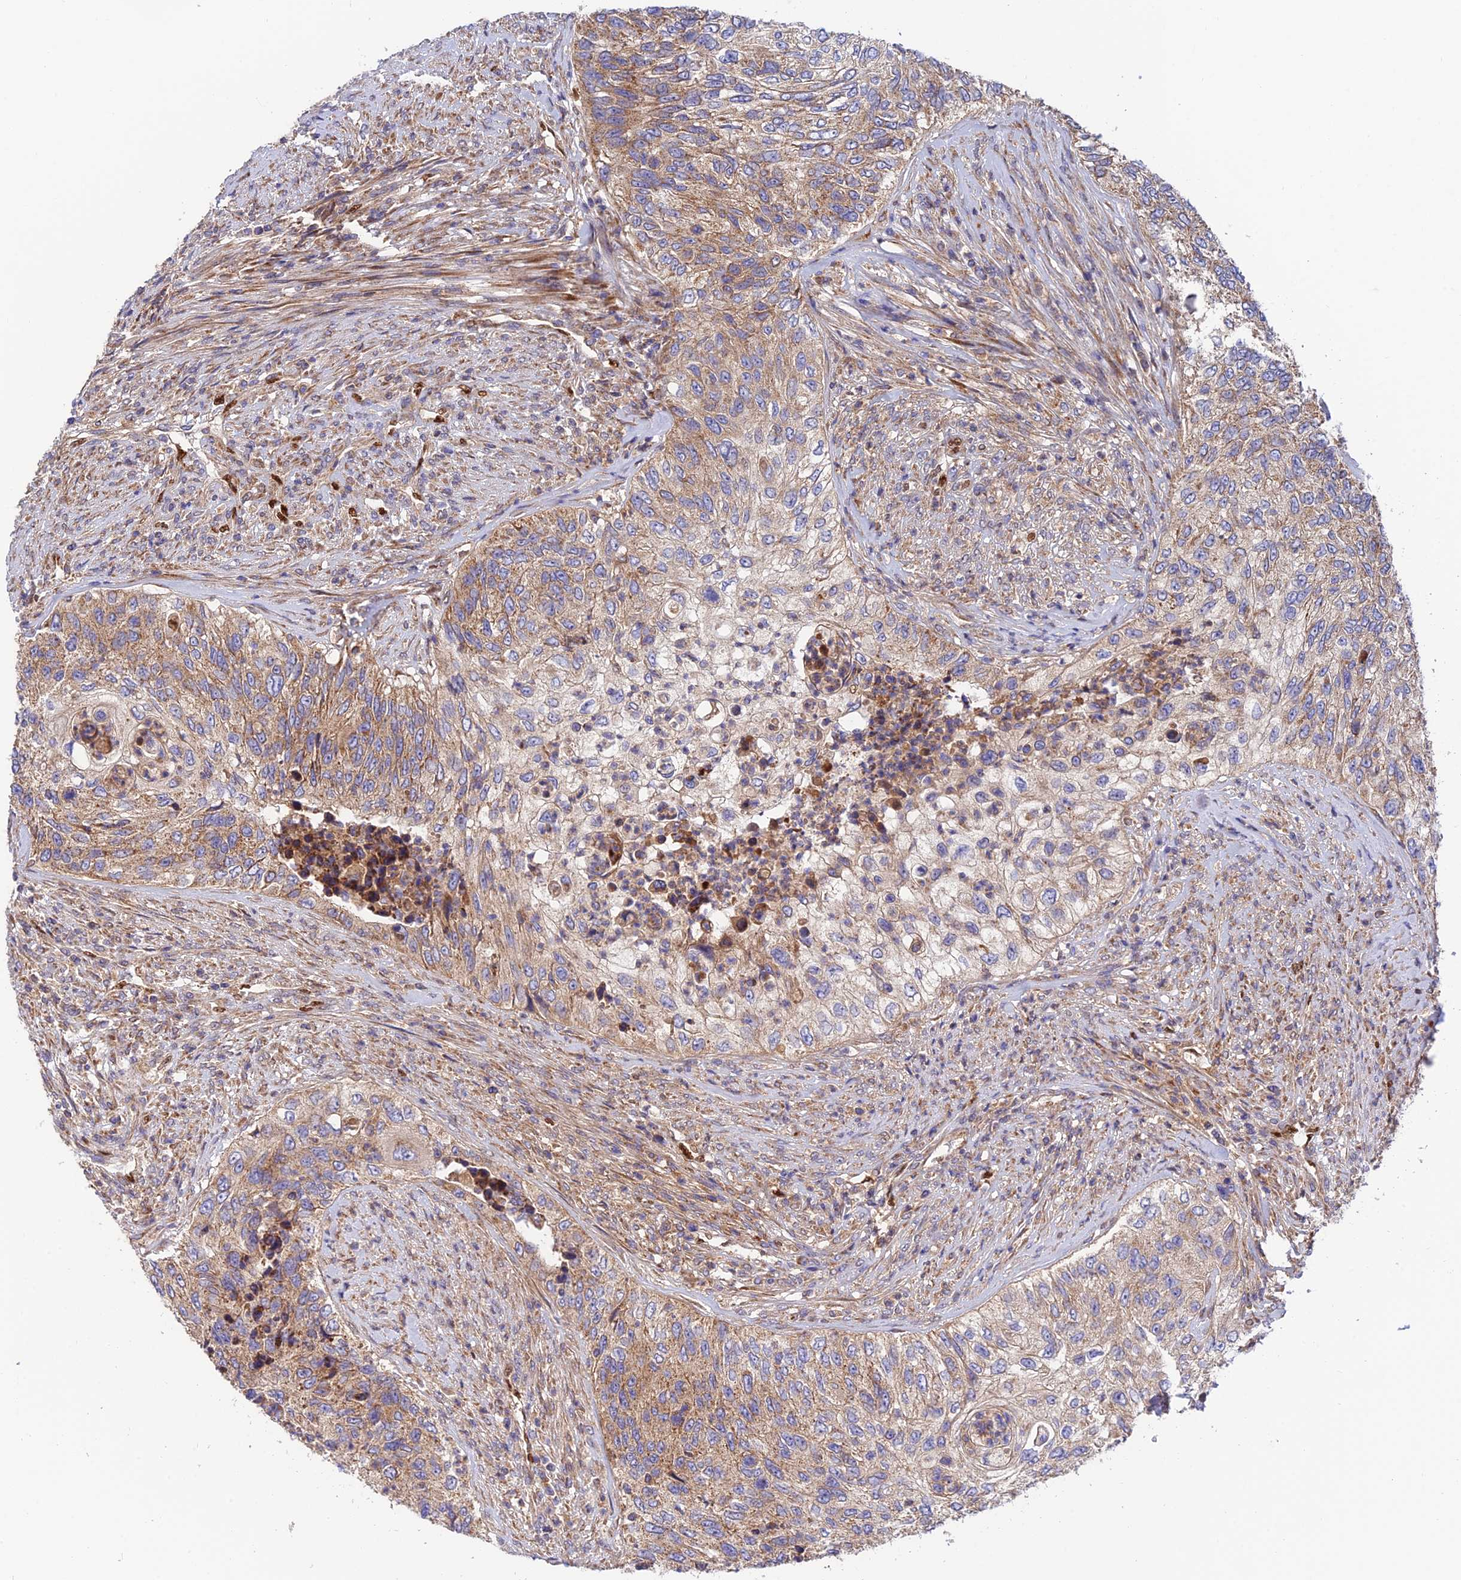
{"staining": {"intensity": "moderate", "quantity": "25%-75%", "location": "cytoplasmic/membranous"}, "tissue": "urothelial cancer", "cell_type": "Tumor cells", "image_type": "cancer", "snomed": [{"axis": "morphology", "description": "Urothelial carcinoma, High grade"}, {"axis": "topography", "description": "Urinary bladder"}], "caption": "Human urothelial cancer stained with a protein marker displays moderate staining in tumor cells.", "gene": "PODNL1", "patient": {"sex": "female", "age": 60}}